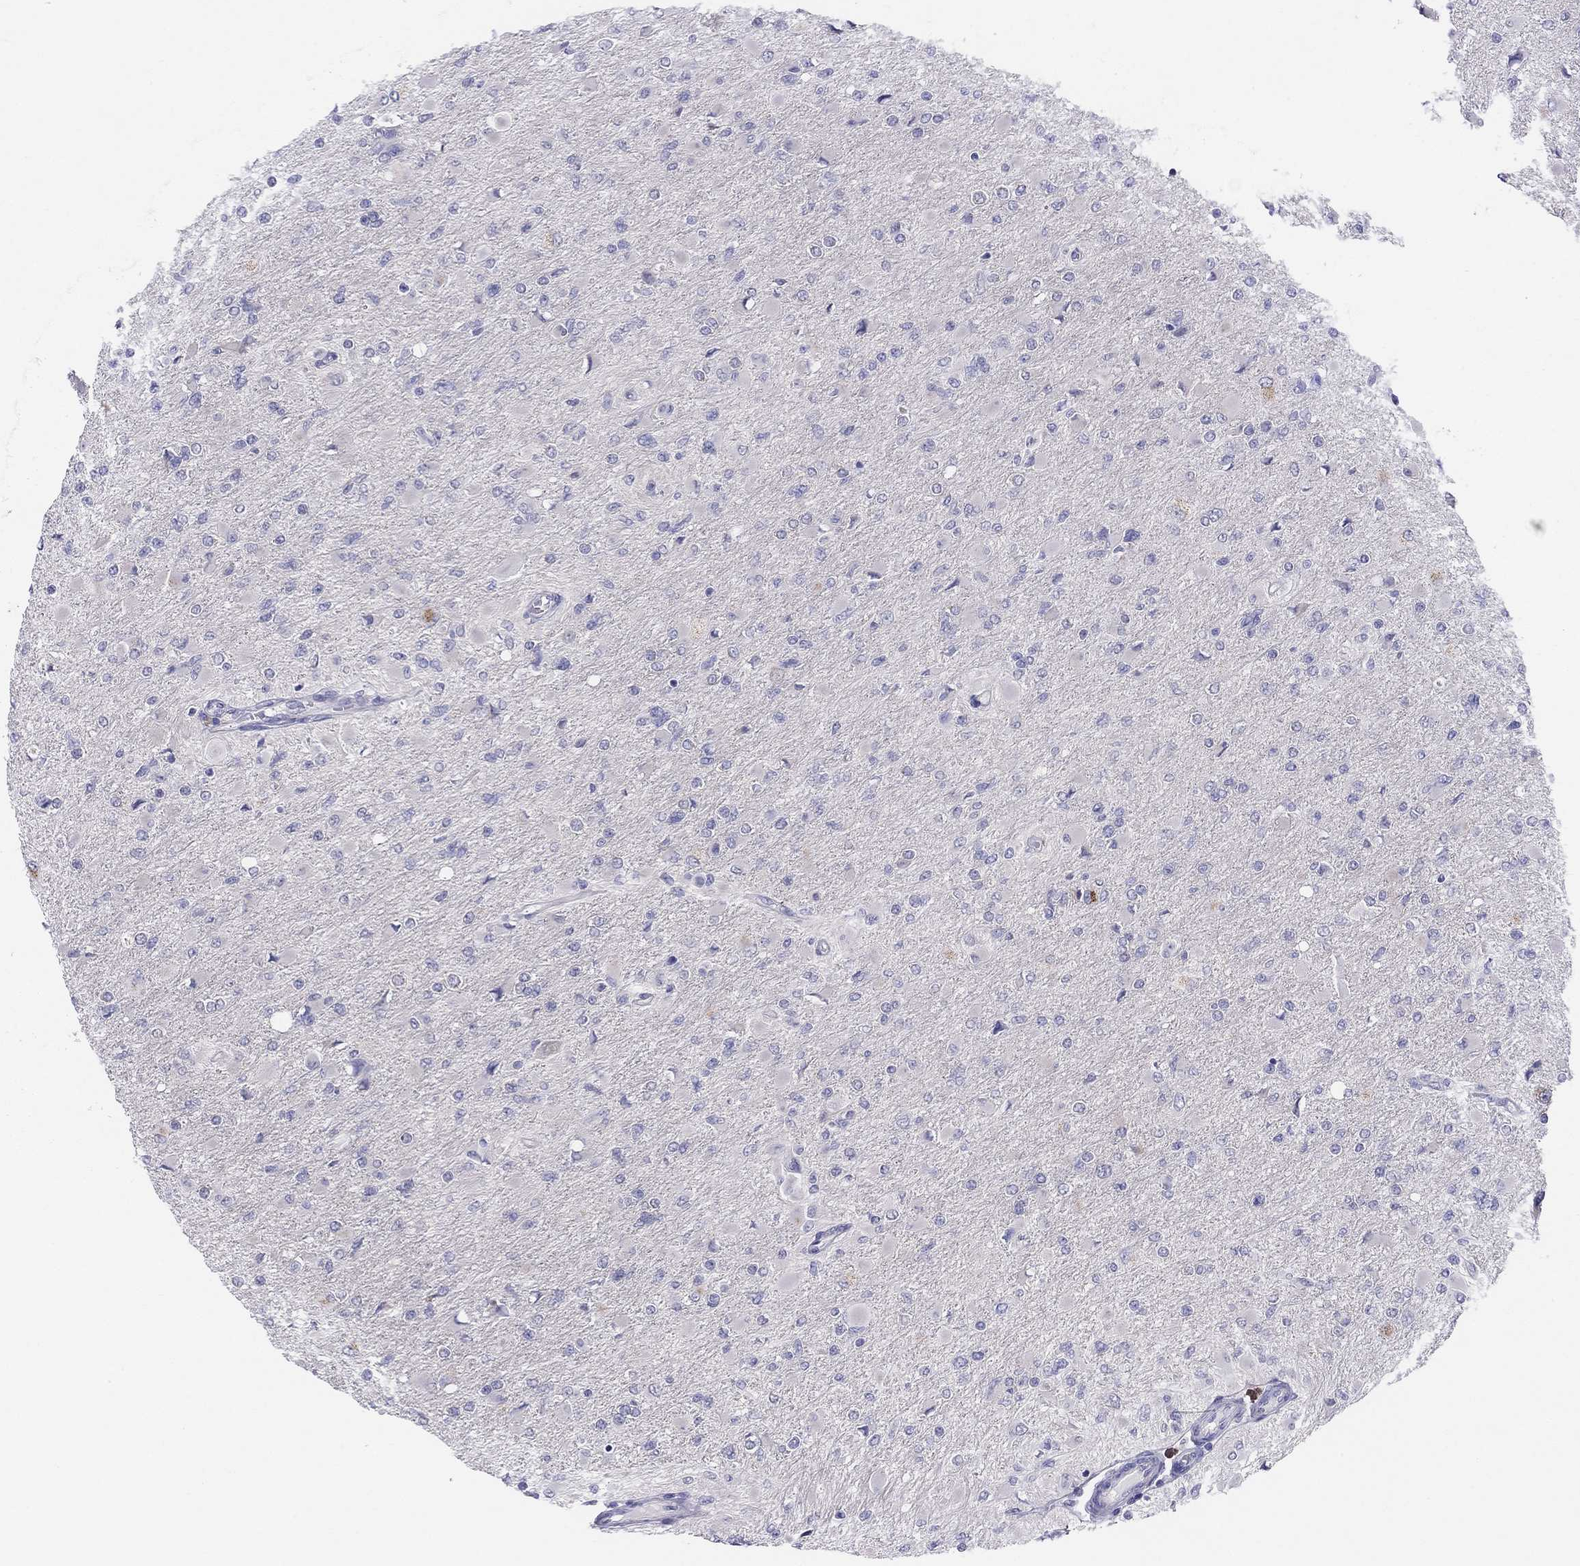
{"staining": {"intensity": "negative", "quantity": "none", "location": "none"}, "tissue": "glioma", "cell_type": "Tumor cells", "image_type": "cancer", "snomed": [{"axis": "morphology", "description": "Glioma, malignant, High grade"}, {"axis": "topography", "description": "Cerebral cortex"}], "caption": "Tumor cells show no significant positivity in glioma.", "gene": "MGAT4C", "patient": {"sex": "female", "age": 36}}